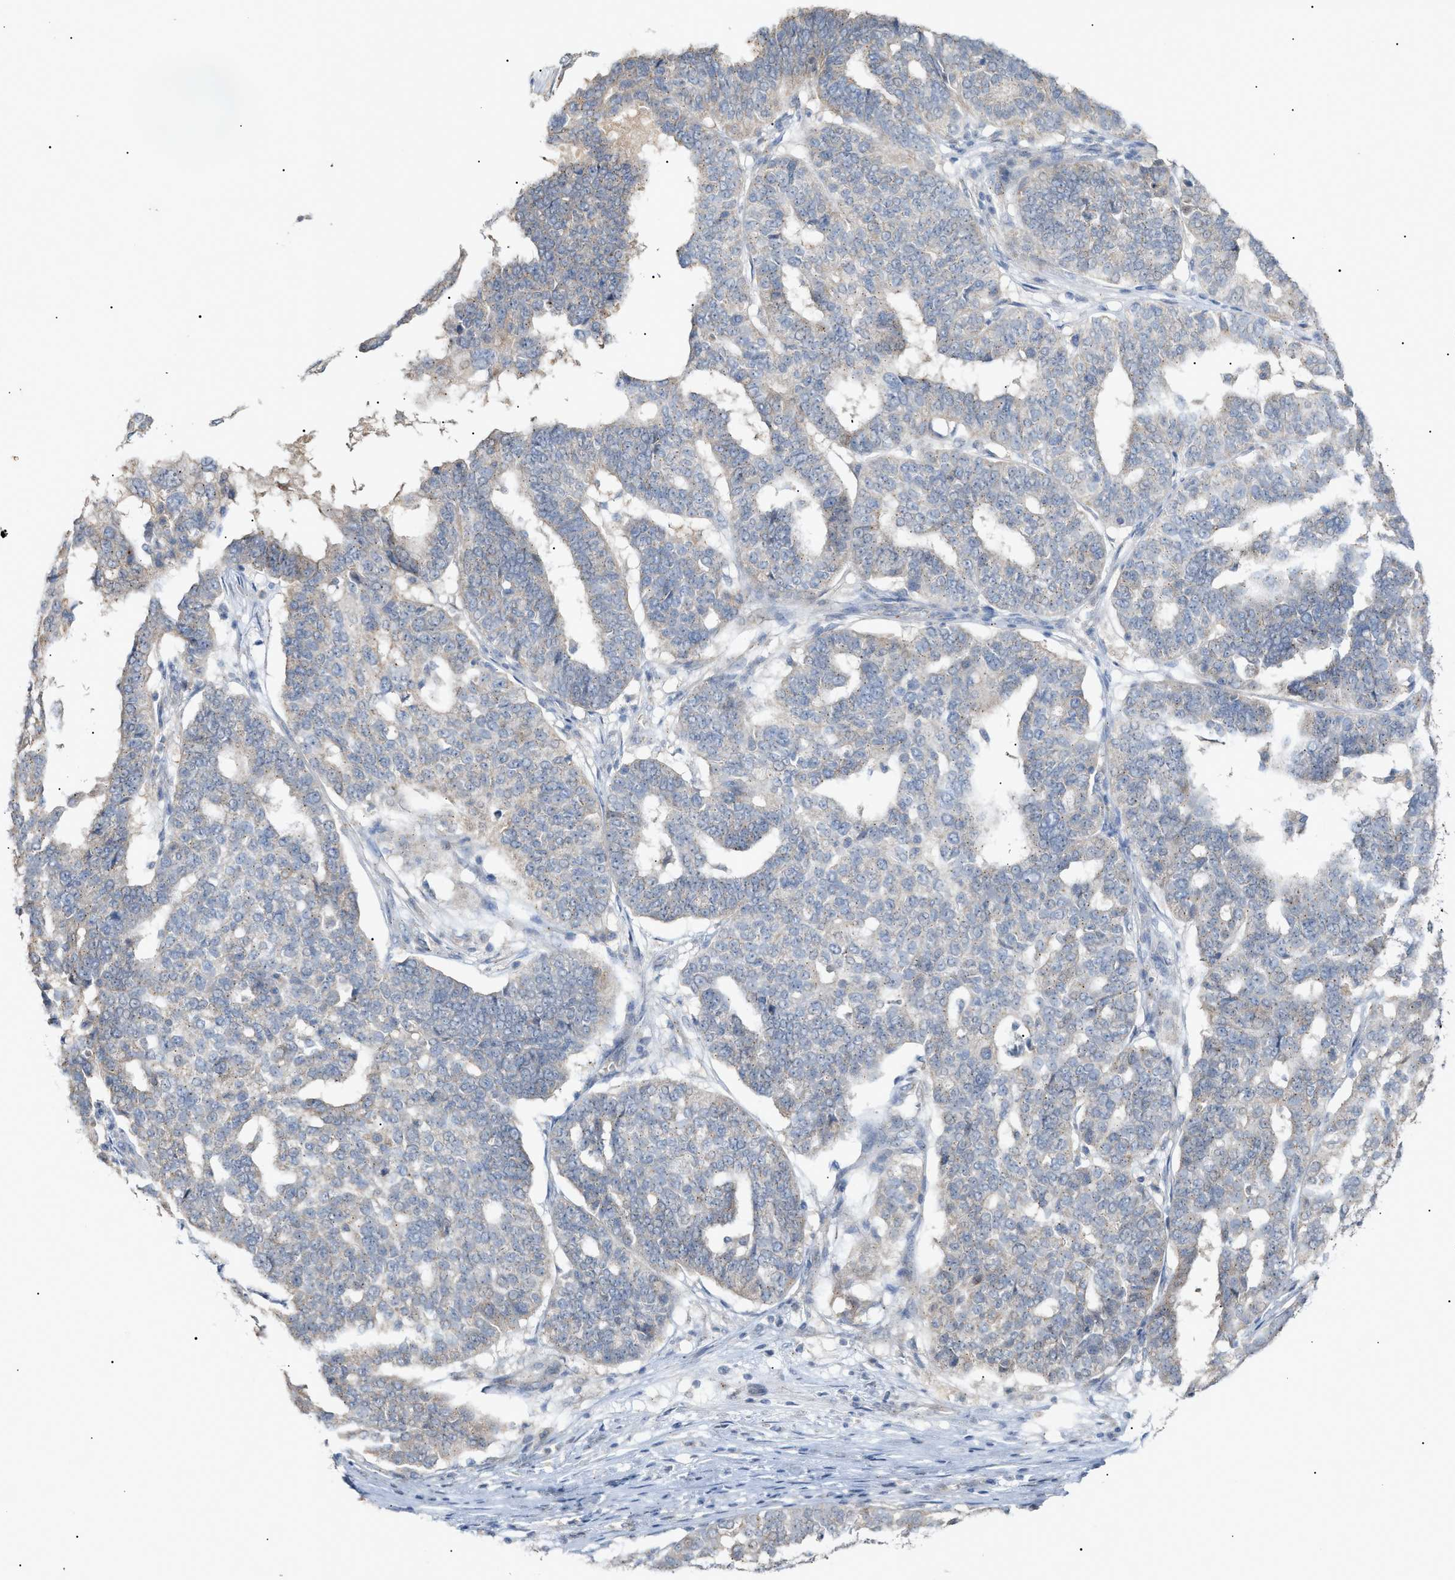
{"staining": {"intensity": "negative", "quantity": "none", "location": "none"}, "tissue": "ovarian cancer", "cell_type": "Tumor cells", "image_type": "cancer", "snomed": [{"axis": "morphology", "description": "Cystadenocarcinoma, serous, NOS"}, {"axis": "topography", "description": "Ovary"}], "caption": "Immunohistochemistry of ovarian serous cystadenocarcinoma reveals no staining in tumor cells. The staining is performed using DAB (3,3'-diaminobenzidine) brown chromogen with nuclei counter-stained in using hematoxylin.", "gene": "SLC25A31", "patient": {"sex": "female", "age": 59}}